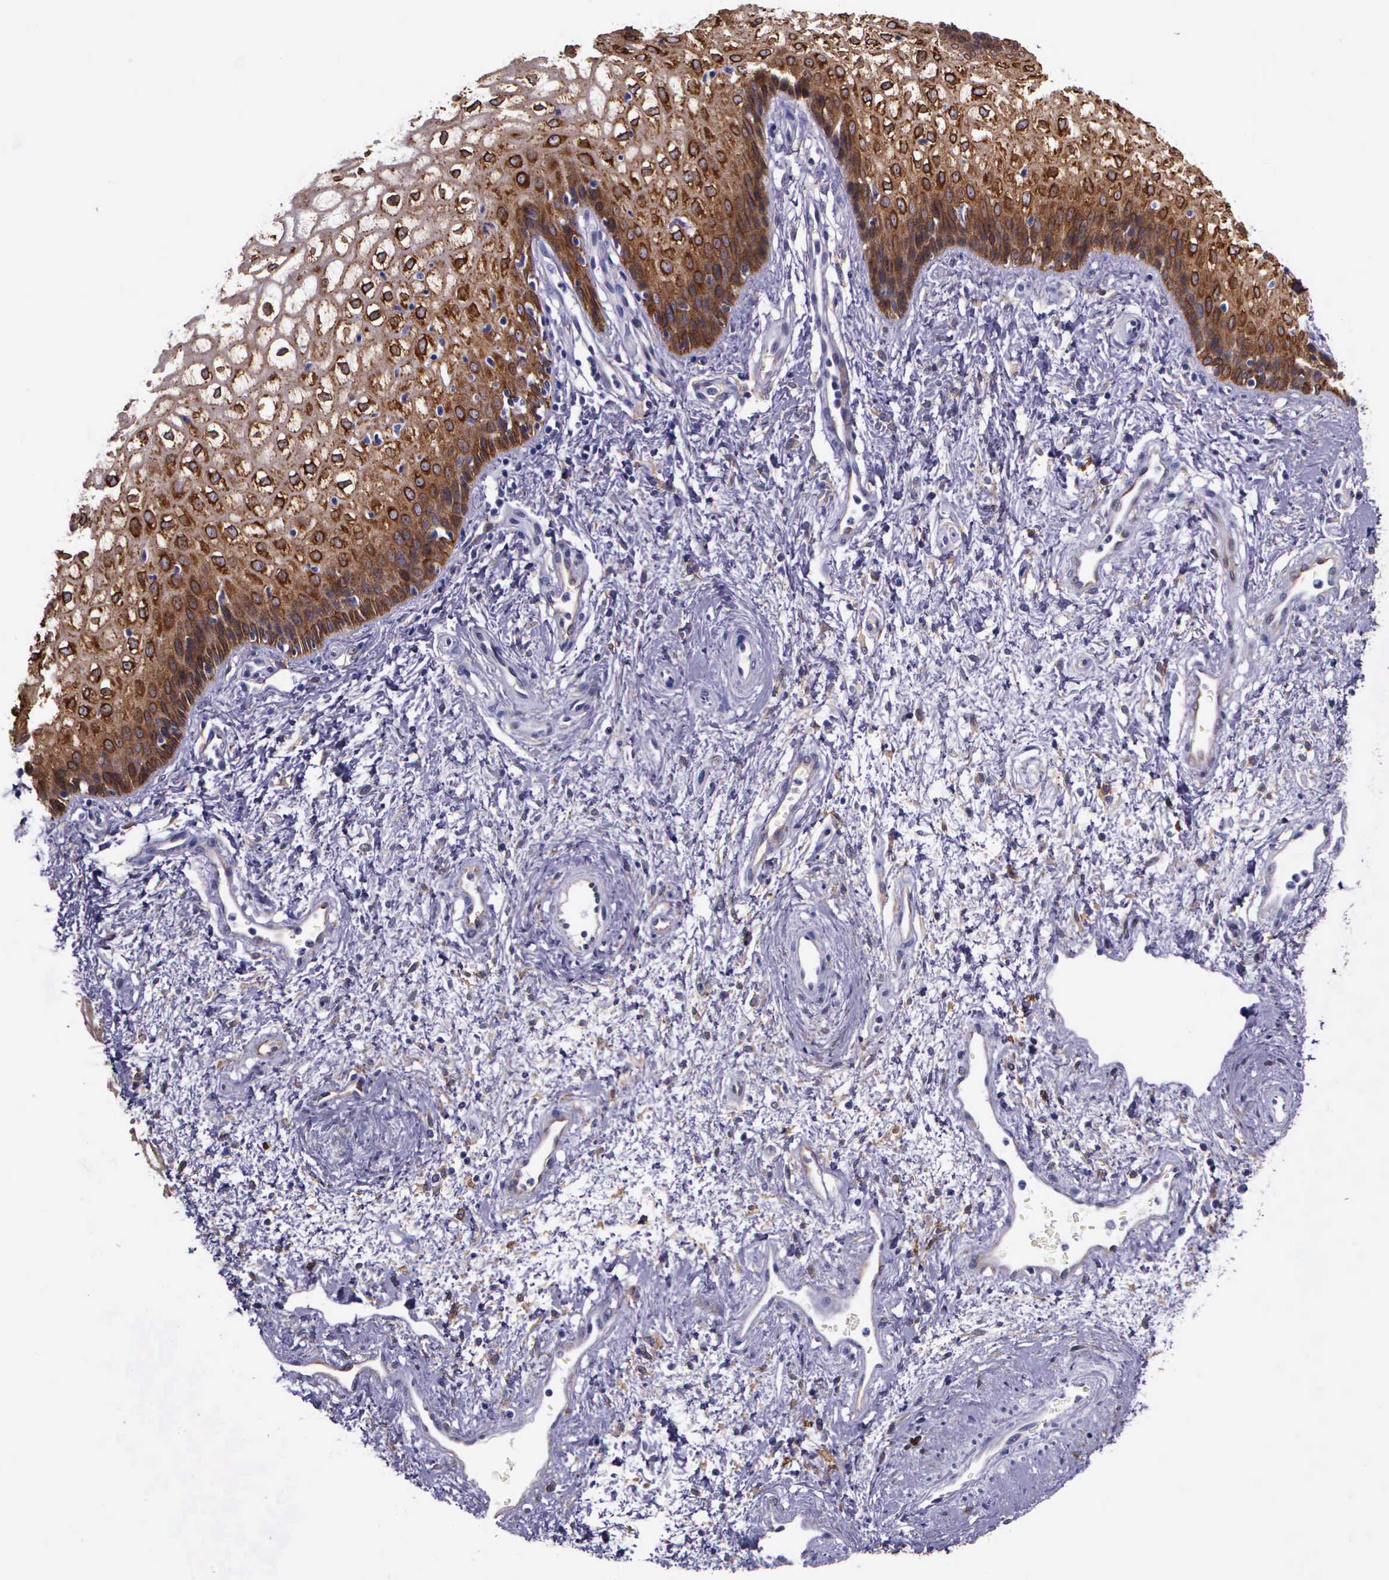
{"staining": {"intensity": "strong", "quantity": ">75%", "location": "cytoplasmic/membranous"}, "tissue": "vagina", "cell_type": "Squamous epithelial cells", "image_type": "normal", "snomed": [{"axis": "morphology", "description": "Normal tissue, NOS"}, {"axis": "topography", "description": "Vagina"}], "caption": "The photomicrograph displays immunohistochemical staining of benign vagina. There is strong cytoplasmic/membranous positivity is present in approximately >75% of squamous epithelial cells.", "gene": "AHNAK2", "patient": {"sex": "female", "age": 34}}